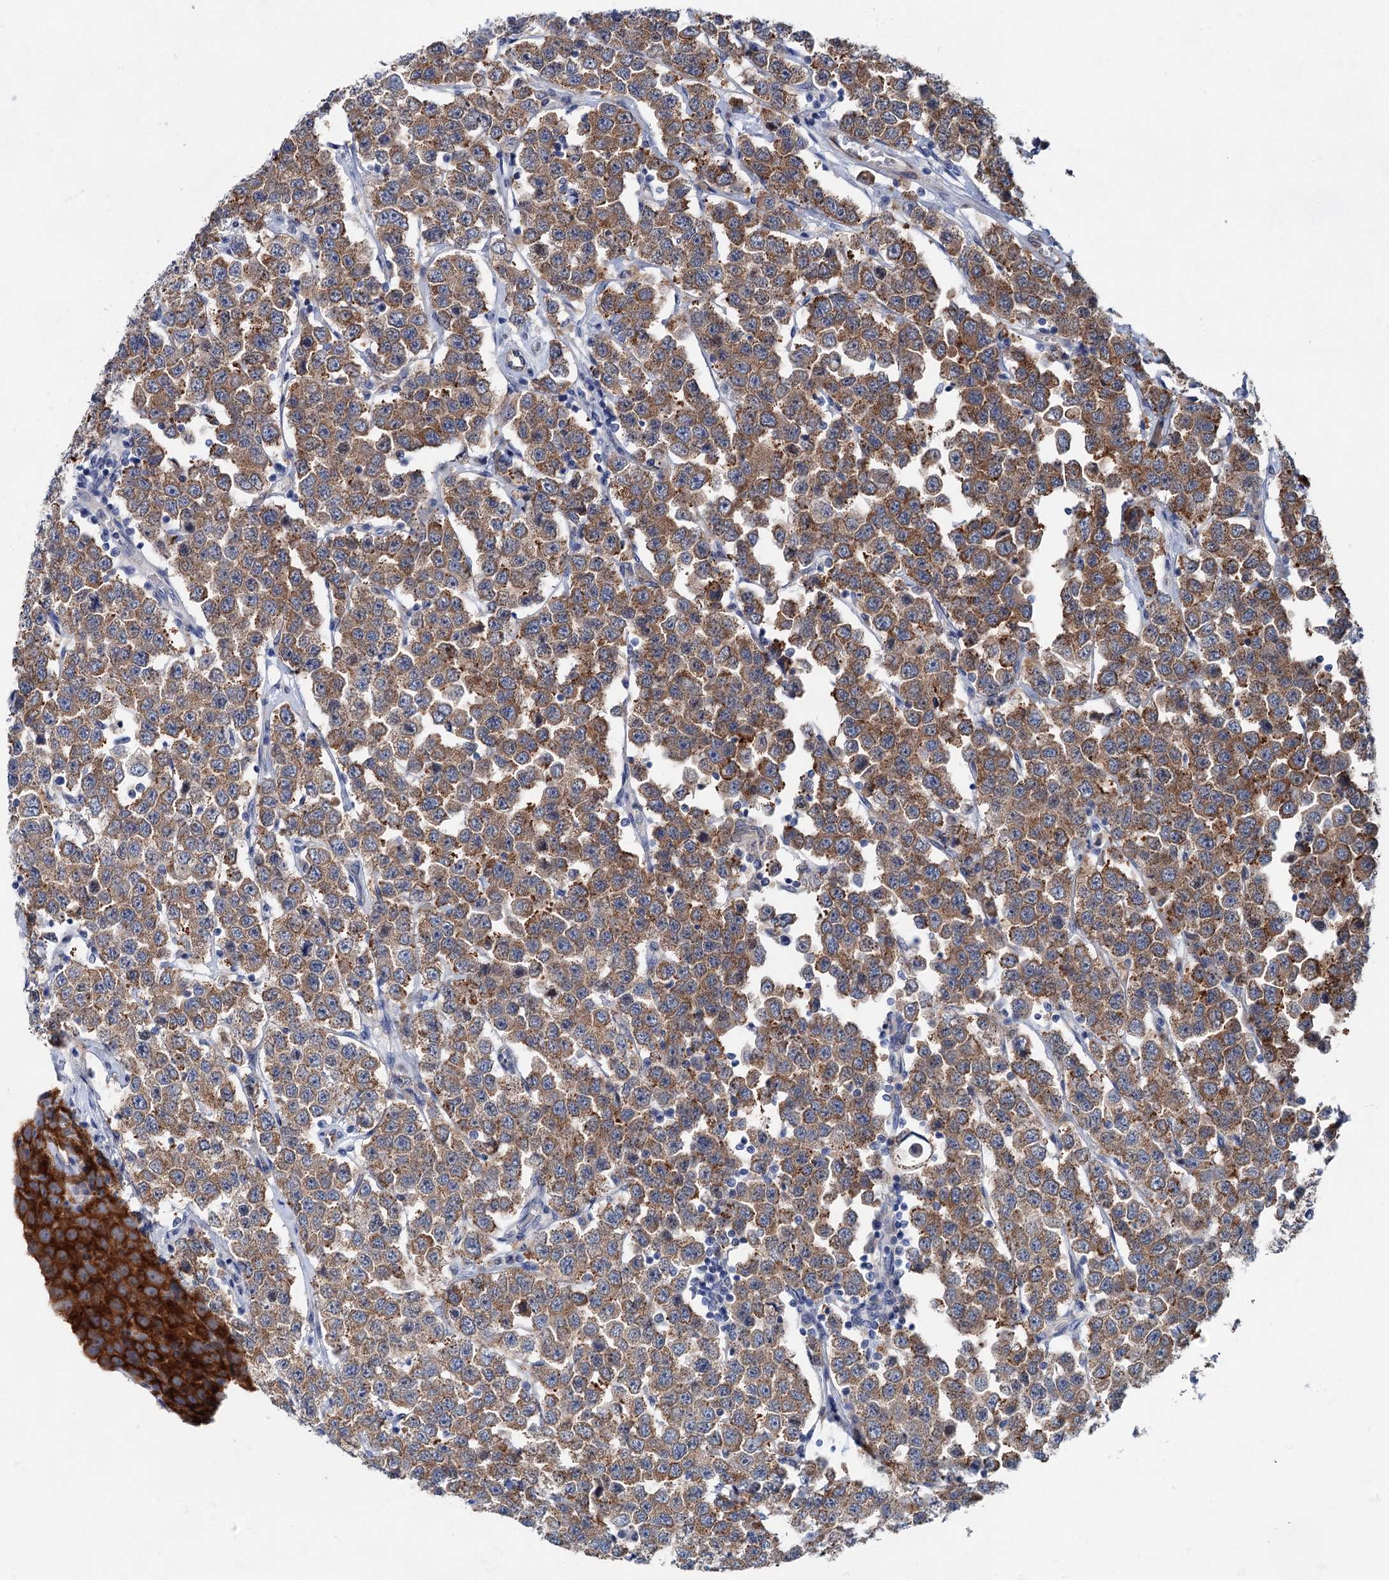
{"staining": {"intensity": "moderate", "quantity": ">75%", "location": "cytoplasmic/membranous"}, "tissue": "testis cancer", "cell_type": "Tumor cells", "image_type": "cancer", "snomed": [{"axis": "morphology", "description": "Seminoma, NOS"}, {"axis": "topography", "description": "Testis"}], "caption": "Immunohistochemical staining of human testis cancer (seminoma) exhibits medium levels of moderate cytoplasmic/membranous positivity in about >75% of tumor cells.", "gene": "MORN3", "patient": {"sex": "male", "age": 28}}